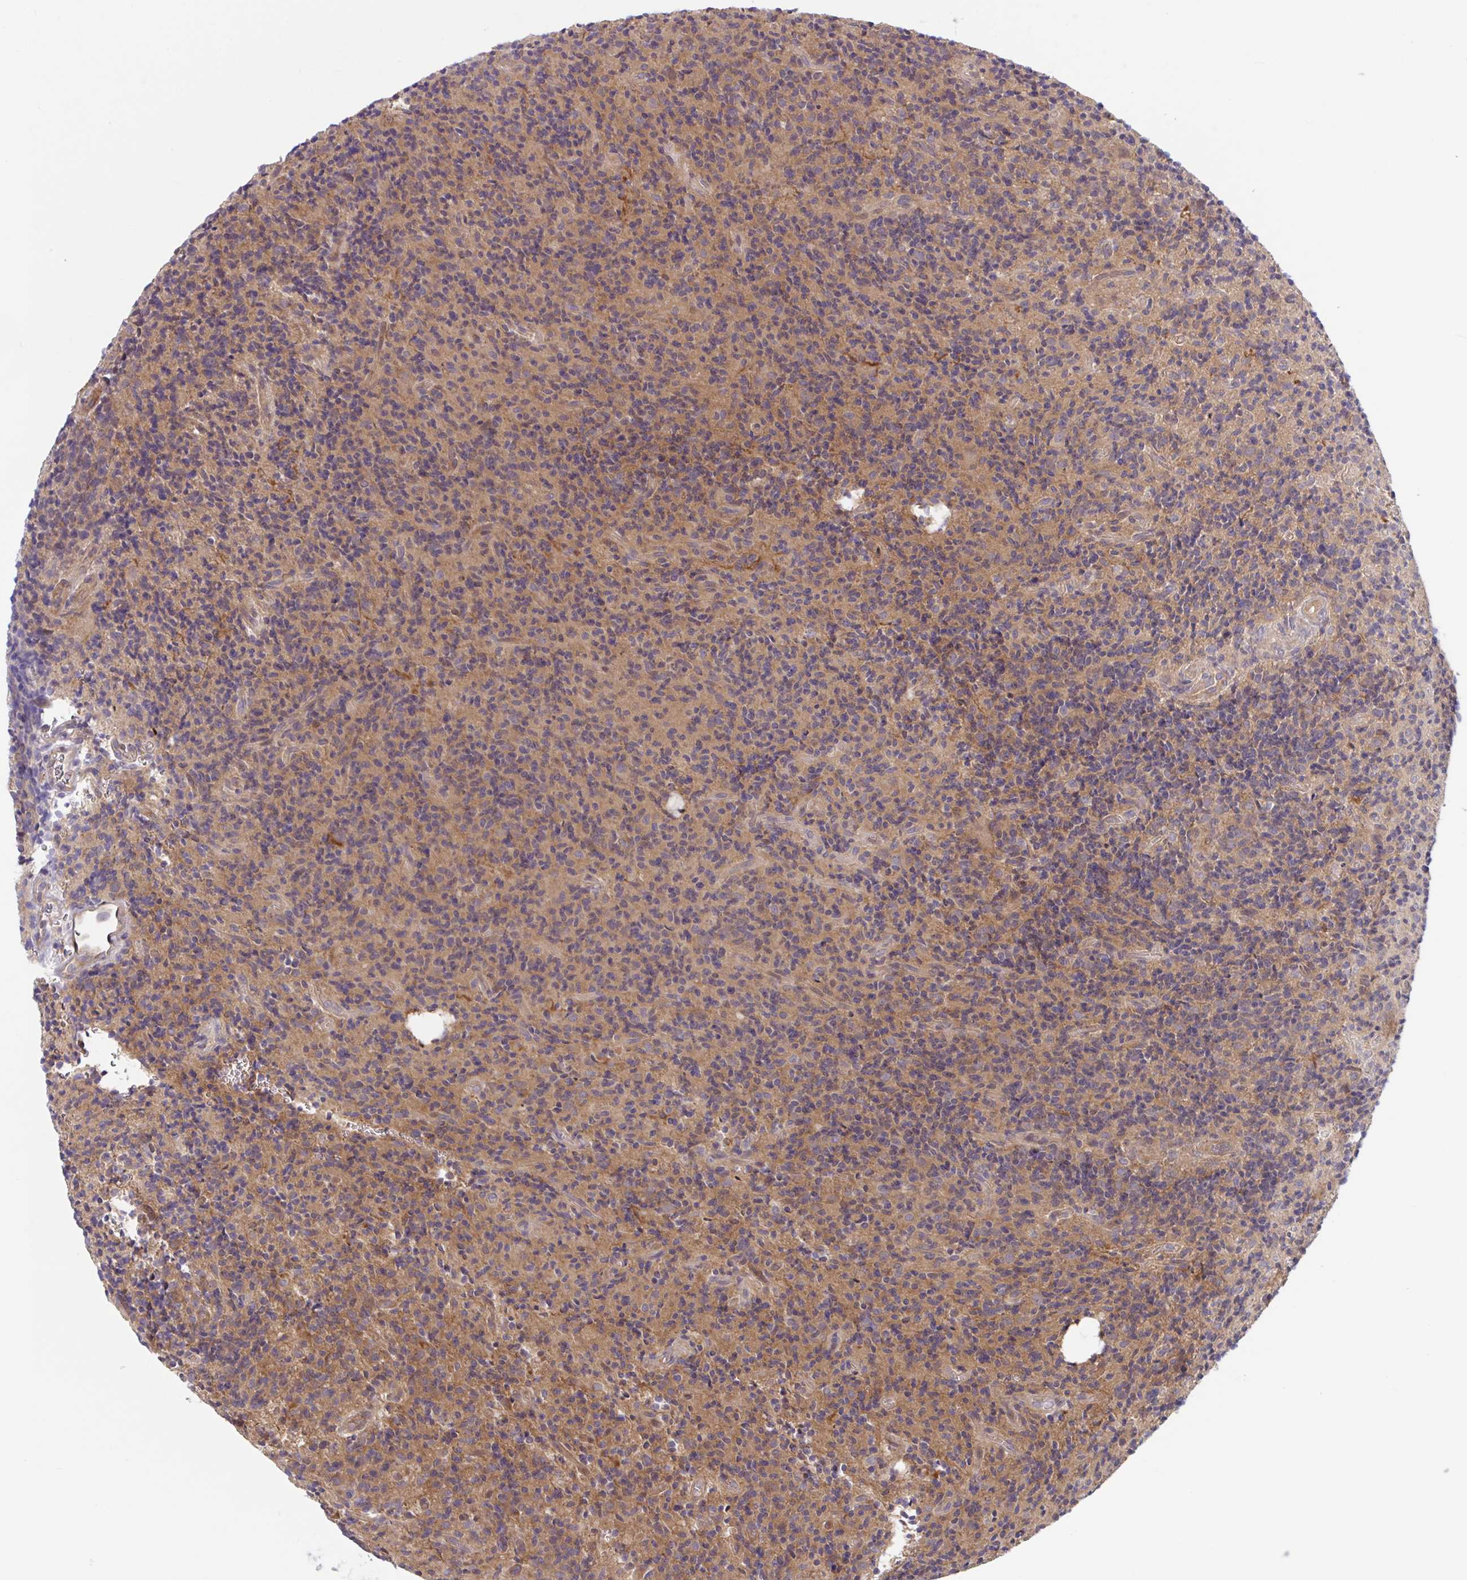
{"staining": {"intensity": "moderate", "quantity": "25%-75%", "location": "cytoplasmic/membranous"}, "tissue": "glioma", "cell_type": "Tumor cells", "image_type": "cancer", "snomed": [{"axis": "morphology", "description": "Glioma, malignant, High grade"}, {"axis": "topography", "description": "Brain"}], "caption": "Glioma tissue demonstrates moderate cytoplasmic/membranous expression in approximately 25%-75% of tumor cells, visualized by immunohistochemistry.", "gene": "LMNTD2", "patient": {"sex": "male", "age": 76}}